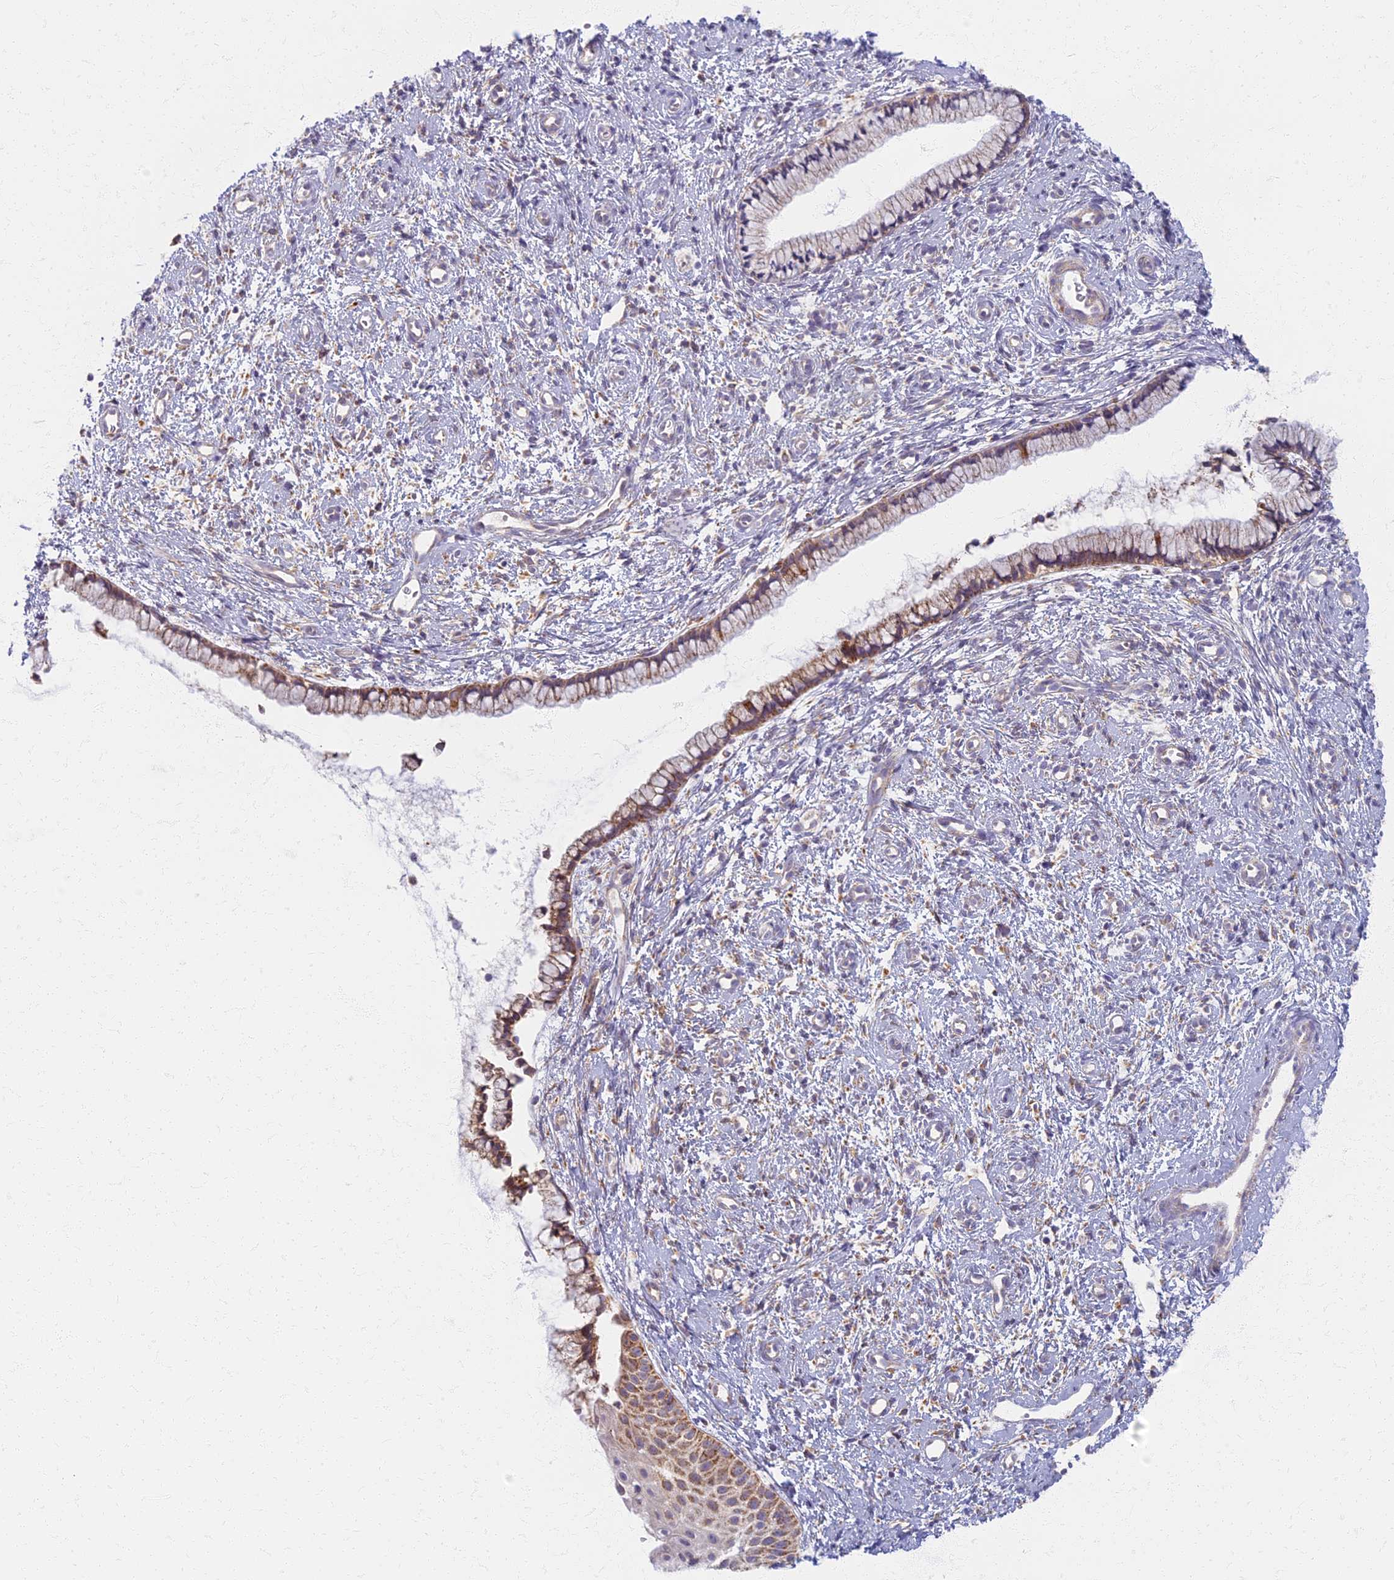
{"staining": {"intensity": "moderate", "quantity": "25%-75%", "location": "cytoplasmic/membranous"}, "tissue": "cervix", "cell_type": "Glandular cells", "image_type": "normal", "snomed": [{"axis": "morphology", "description": "Normal tissue, NOS"}, {"axis": "topography", "description": "Cervix"}], "caption": "Cervix stained with immunohistochemistry (IHC) shows moderate cytoplasmic/membranous positivity in approximately 25%-75% of glandular cells.", "gene": "MRPS25", "patient": {"sex": "female", "age": 57}}